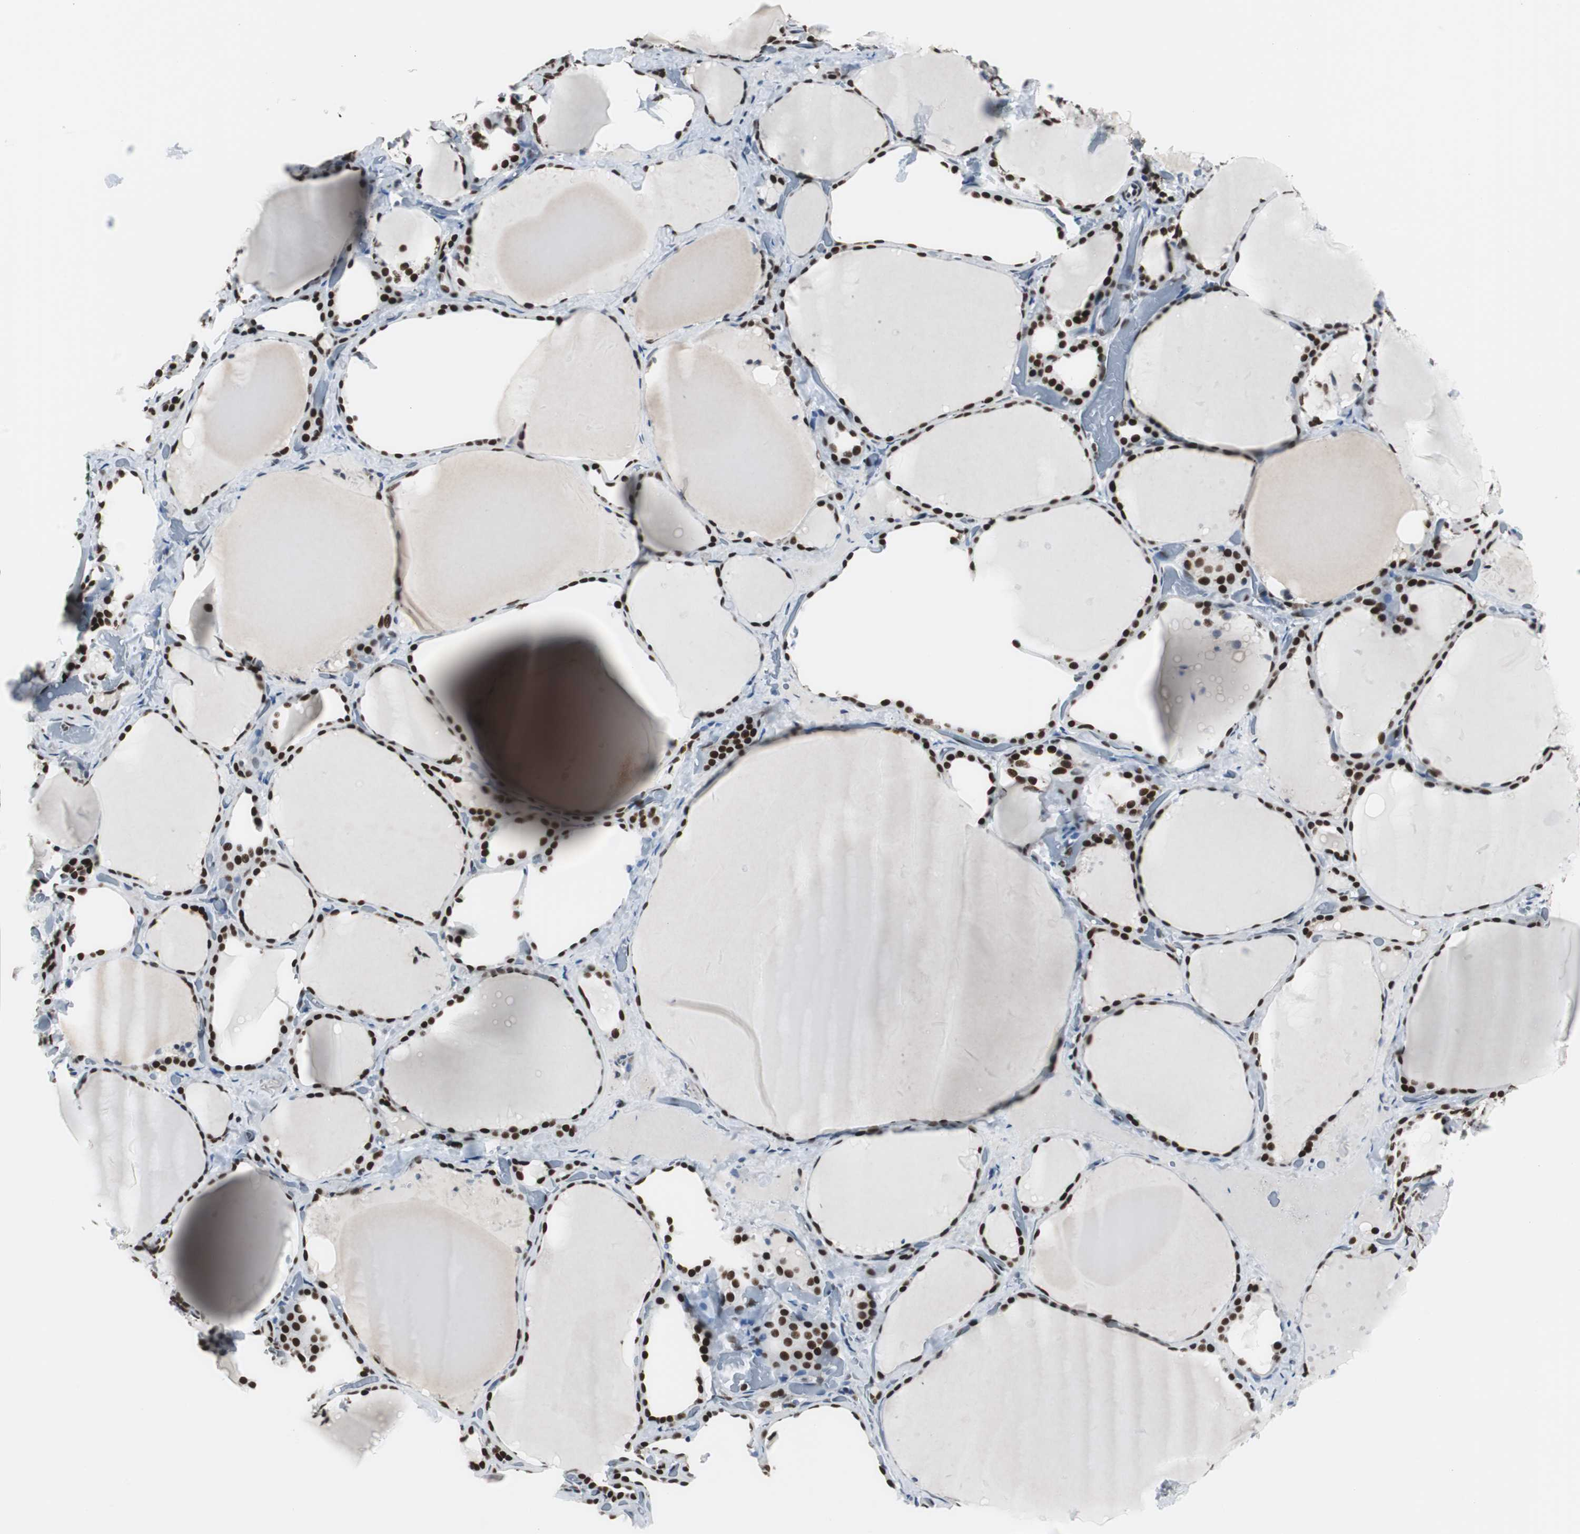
{"staining": {"intensity": "strong", "quantity": ">75%", "location": "nuclear"}, "tissue": "thyroid gland", "cell_type": "Glandular cells", "image_type": "normal", "snomed": [{"axis": "morphology", "description": "Normal tissue, NOS"}, {"axis": "topography", "description": "Thyroid gland"}], "caption": "Immunohistochemical staining of normal thyroid gland demonstrates strong nuclear protein staining in approximately >75% of glandular cells.", "gene": "XRCC1", "patient": {"sex": "female", "age": 22}}